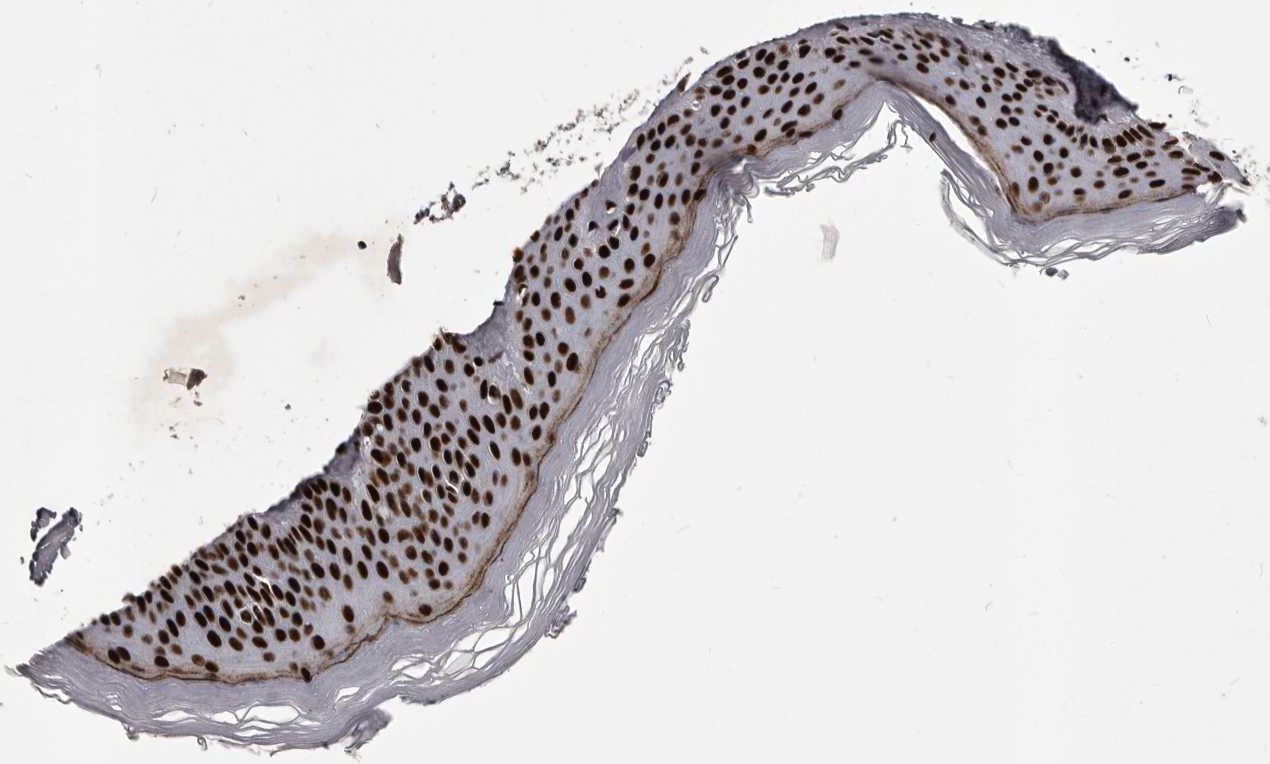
{"staining": {"intensity": "strong", "quantity": ">75%", "location": "nuclear"}, "tissue": "skin", "cell_type": "Fibroblasts", "image_type": "normal", "snomed": [{"axis": "morphology", "description": "Normal tissue, NOS"}, {"axis": "topography", "description": "Skin"}], "caption": "Approximately >75% of fibroblasts in unremarkable human skin show strong nuclear protein staining as visualized by brown immunohistochemical staining.", "gene": "NUMA1", "patient": {"sex": "female", "age": 27}}